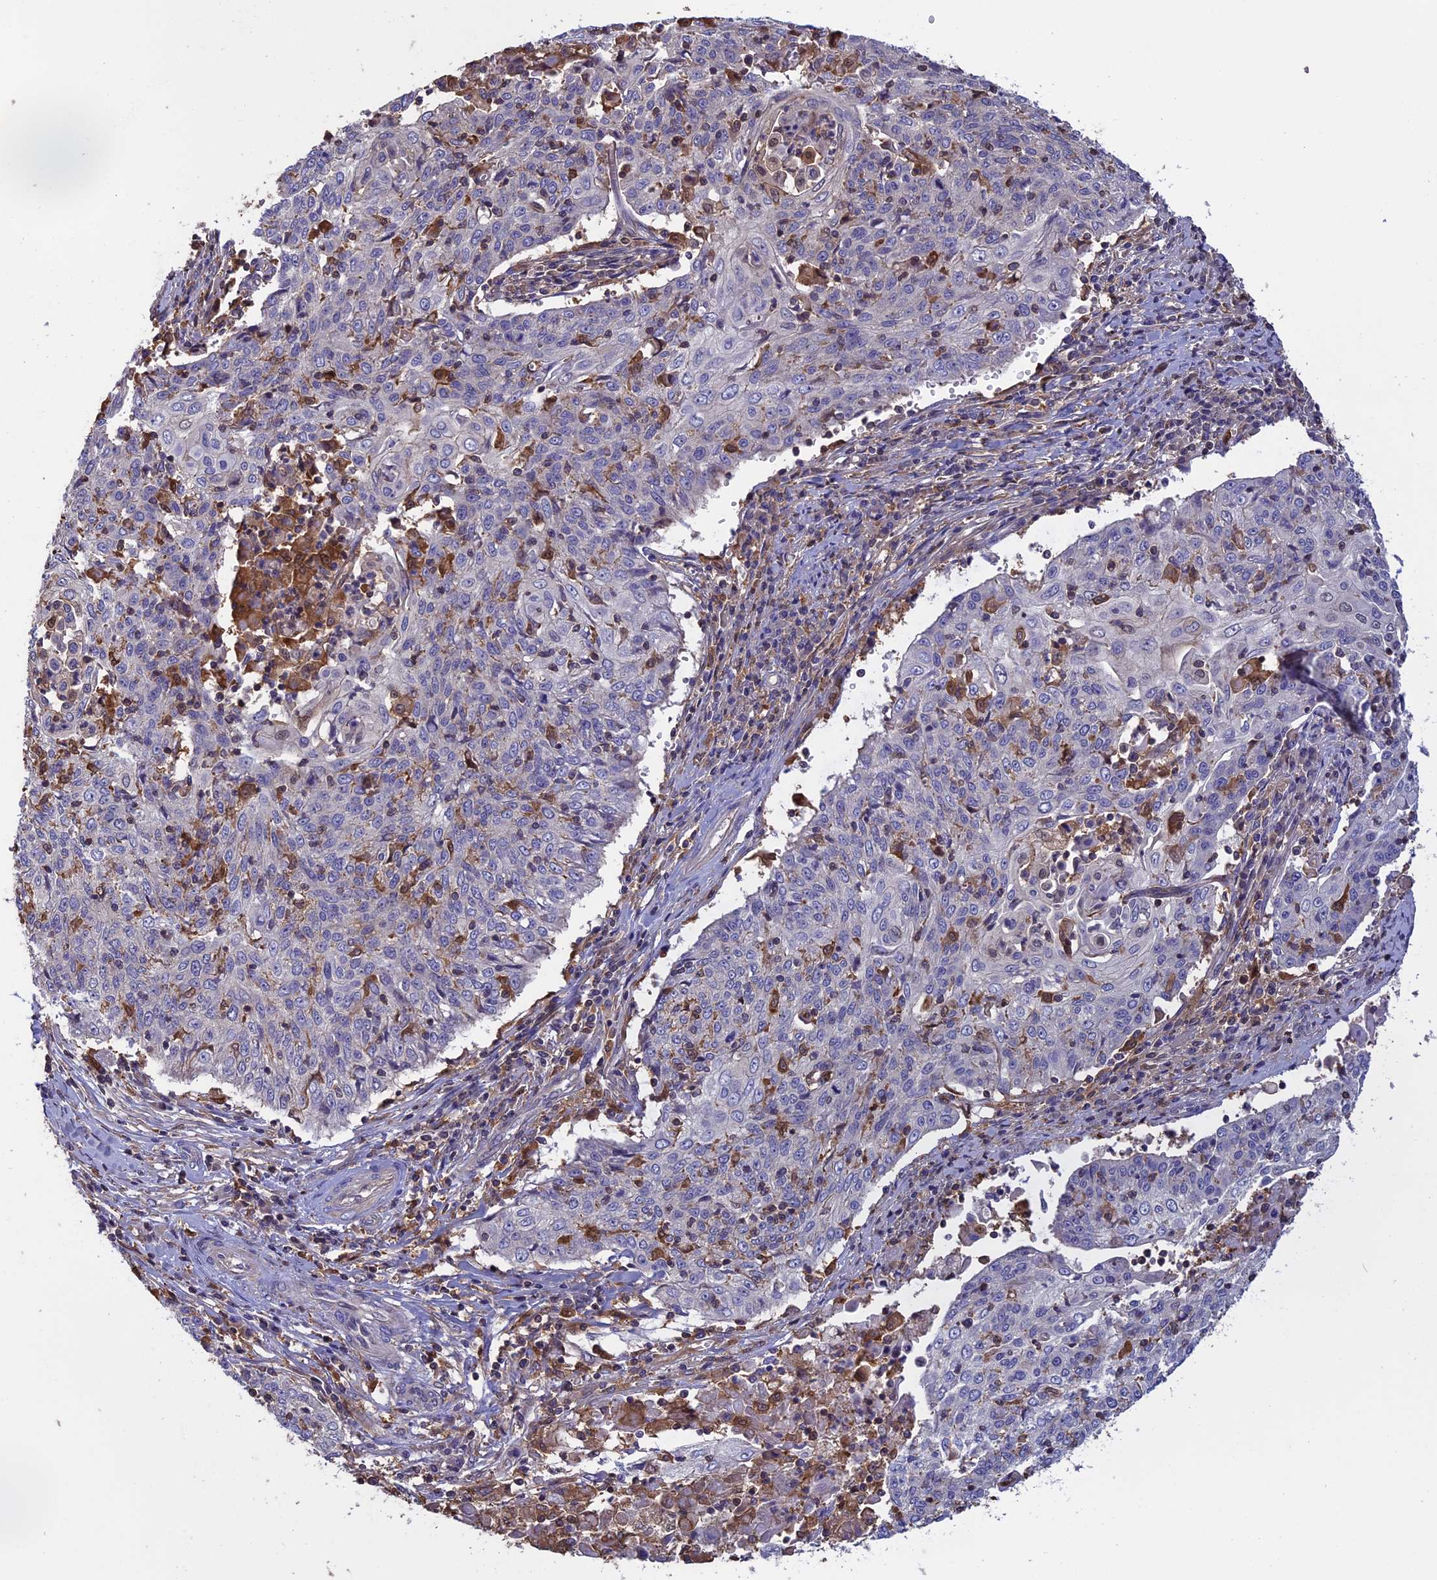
{"staining": {"intensity": "negative", "quantity": "none", "location": "none"}, "tissue": "cervical cancer", "cell_type": "Tumor cells", "image_type": "cancer", "snomed": [{"axis": "morphology", "description": "Squamous cell carcinoma, NOS"}, {"axis": "topography", "description": "Cervix"}], "caption": "DAB (3,3'-diaminobenzidine) immunohistochemical staining of cervical cancer (squamous cell carcinoma) shows no significant positivity in tumor cells. (DAB (3,3'-diaminobenzidine) IHC visualized using brightfield microscopy, high magnification).", "gene": "ARHGAP18", "patient": {"sex": "female", "age": 48}}